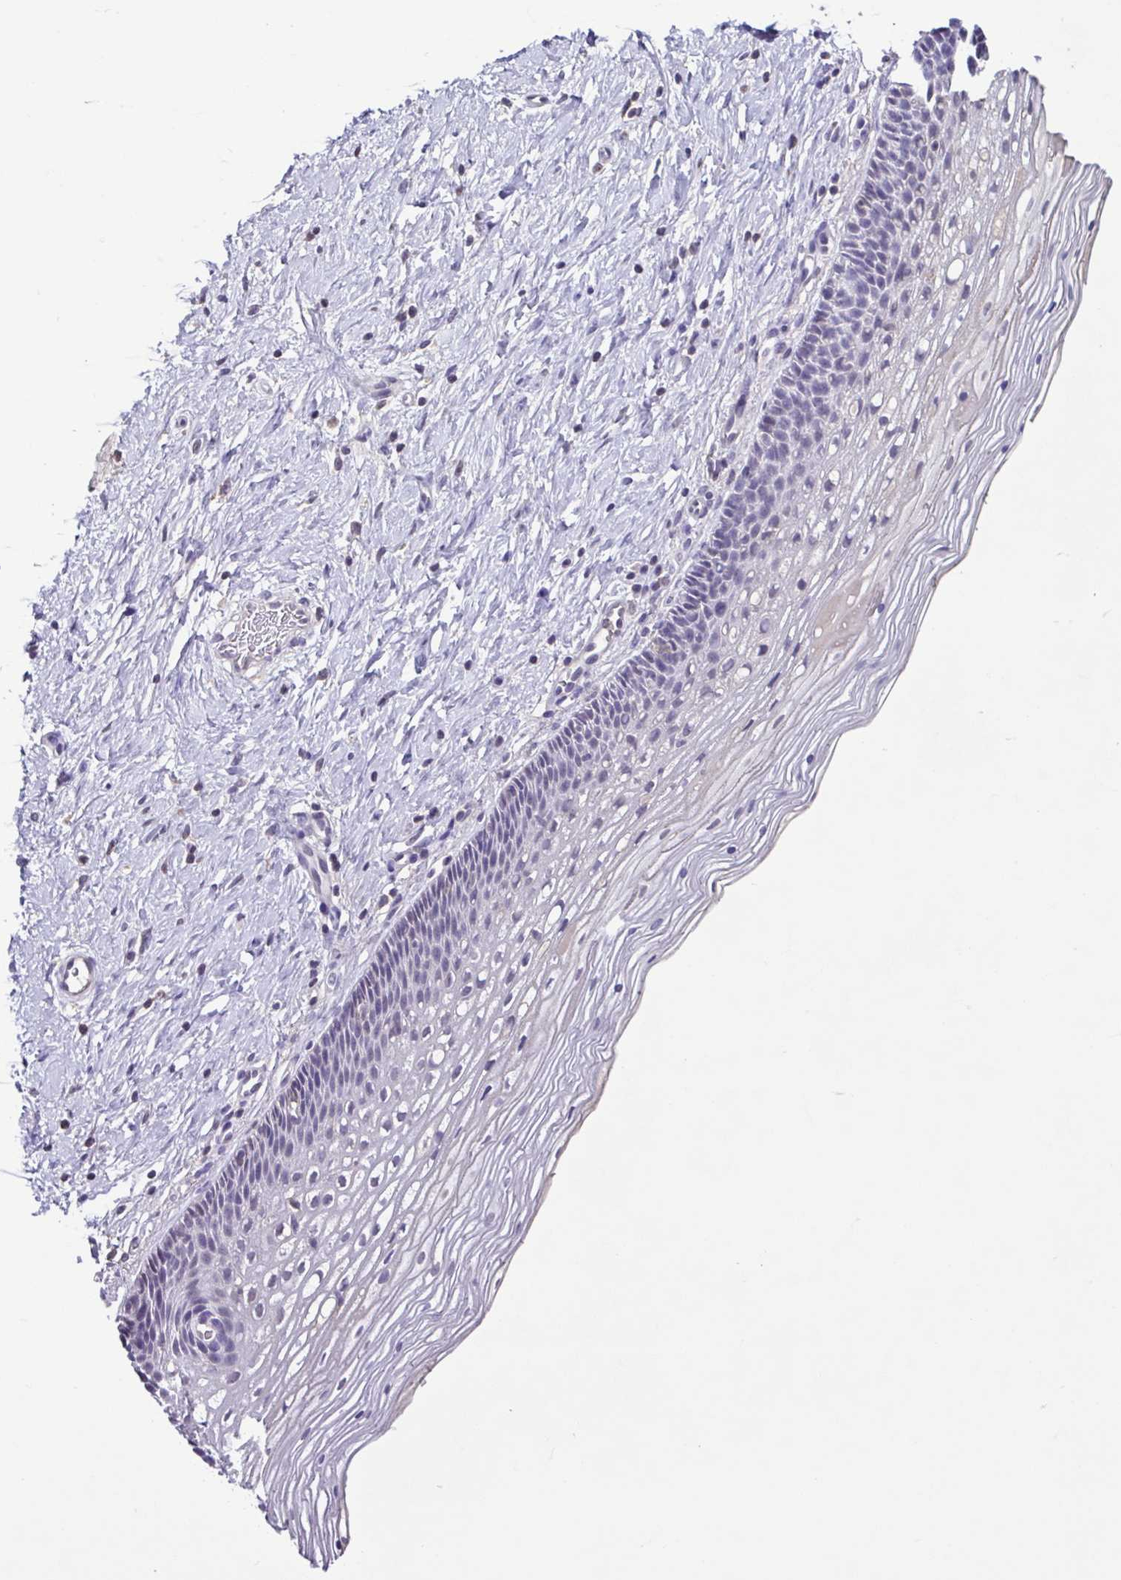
{"staining": {"intensity": "negative", "quantity": "none", "location": "none"}, "tissue": "cervix", "cell_type": "Glandular cells", "image_type": "normal", "snomed": [{"axis": "morphology", "description": "Normal tissue, NOS"}, {"axis": "topography", "description": "Cervix"}], "caption": "High power microscopy histopathology image of an immunohistochemistry micrograph of unremarkable cervix, revealing no significant staining in glandular cells. Nuclei are stained in blue.", "gene": "ACTRT3", "patient": {"sex": "female", "age": 34}}